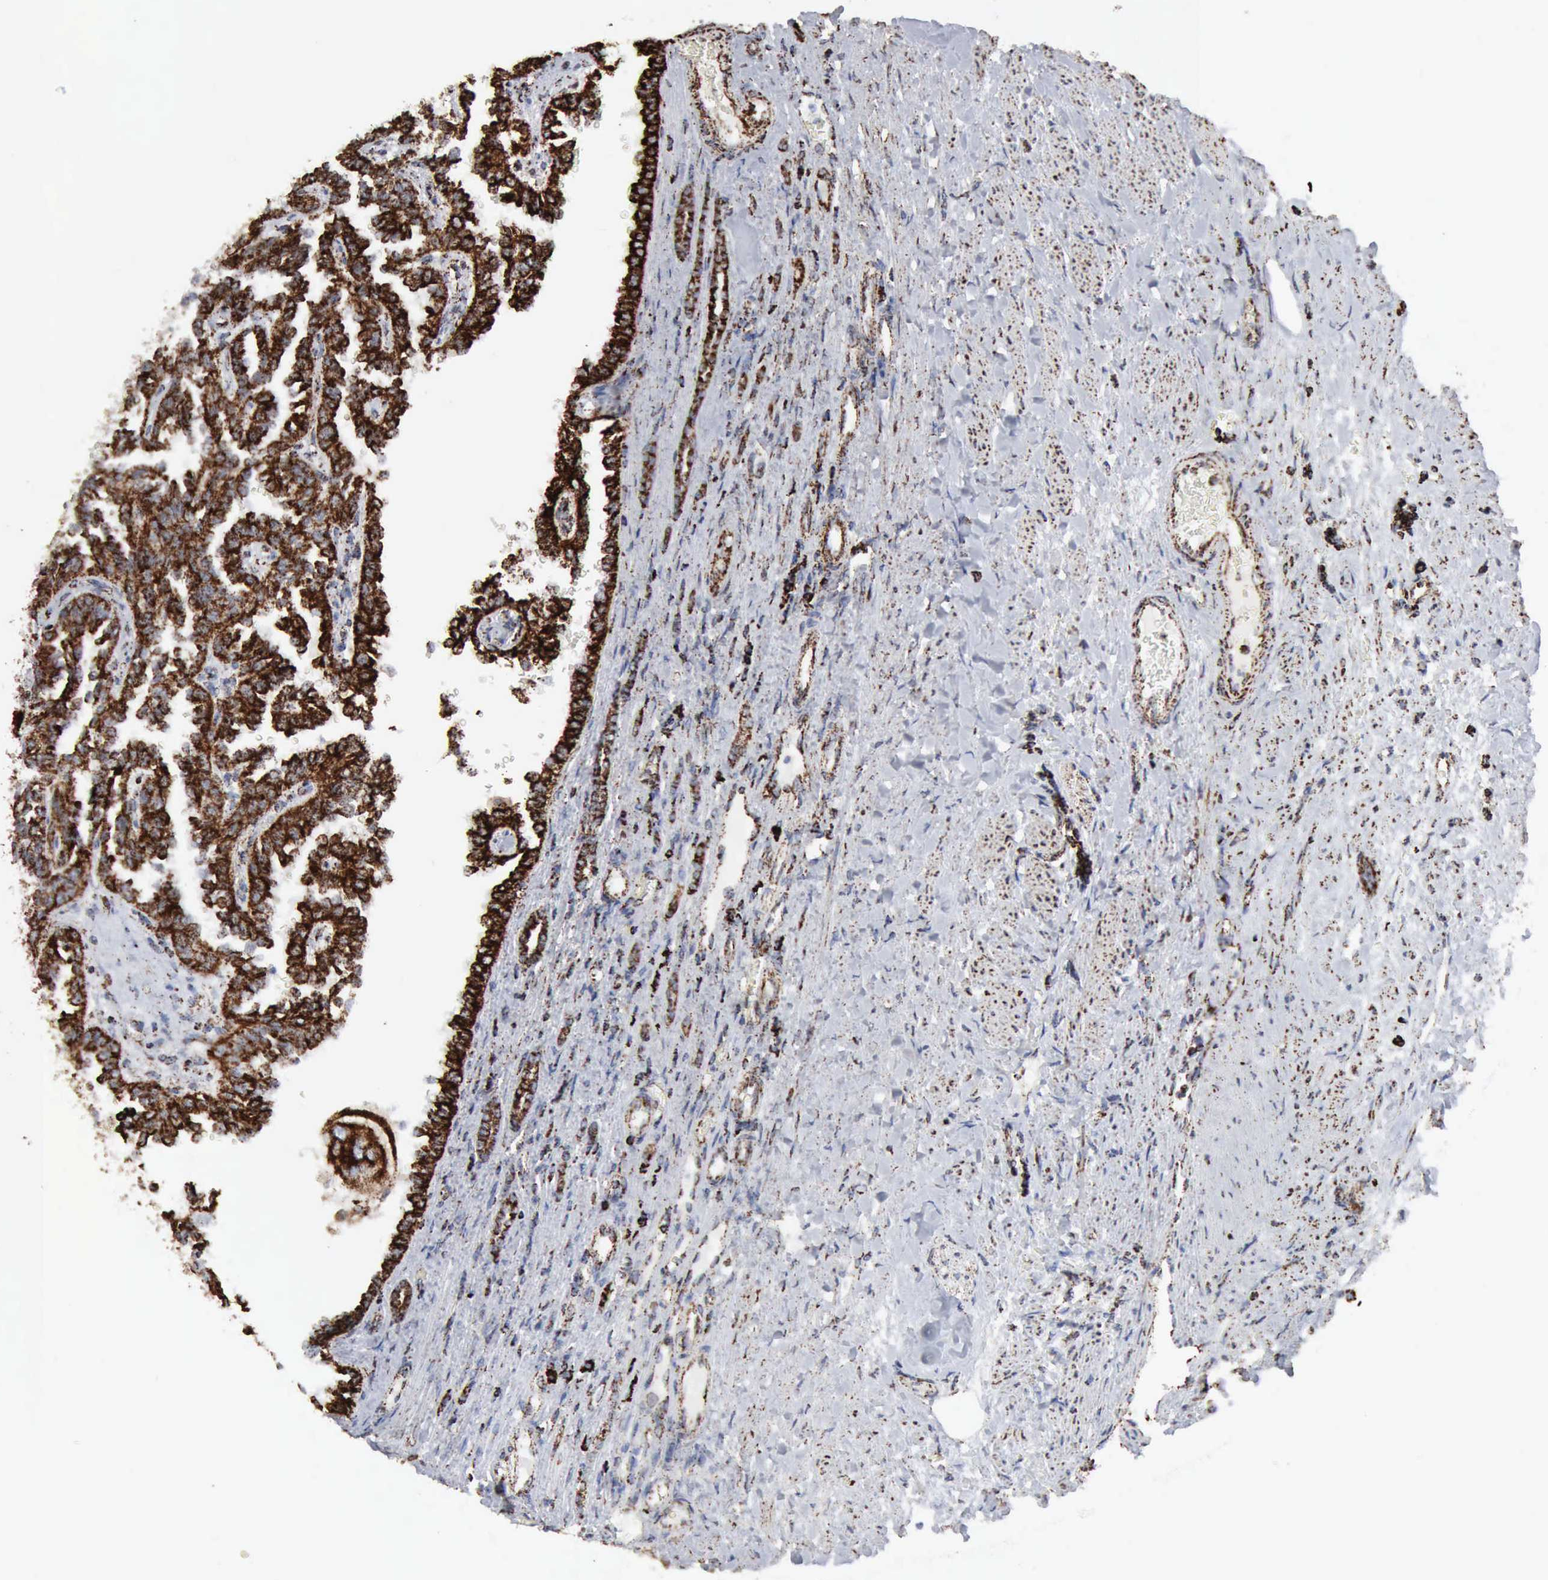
{"staining": {"intensity": "strong", "quantity": ">75%", "location": "cytoplasmic/membranous"}, "tissue": "renal cancer", "cell_type": "Tumor cells", "image_type": "cancer", "snomed": [{"axis": "morphology", "description": "Inflammation, NOS"}, {"axis": "morphology", "description": "Adenocarcinoma, NOS"}, {"axis": "topography", "description": "Kidney"}], "caption": "Protein staining of renal adenocarcinoma tissue reveals strong cytoplasmic/membranous expression in approximately >75% of tumor cells.", "gene": "ACO2", "patient": {"sex": "male", "age": 68}}